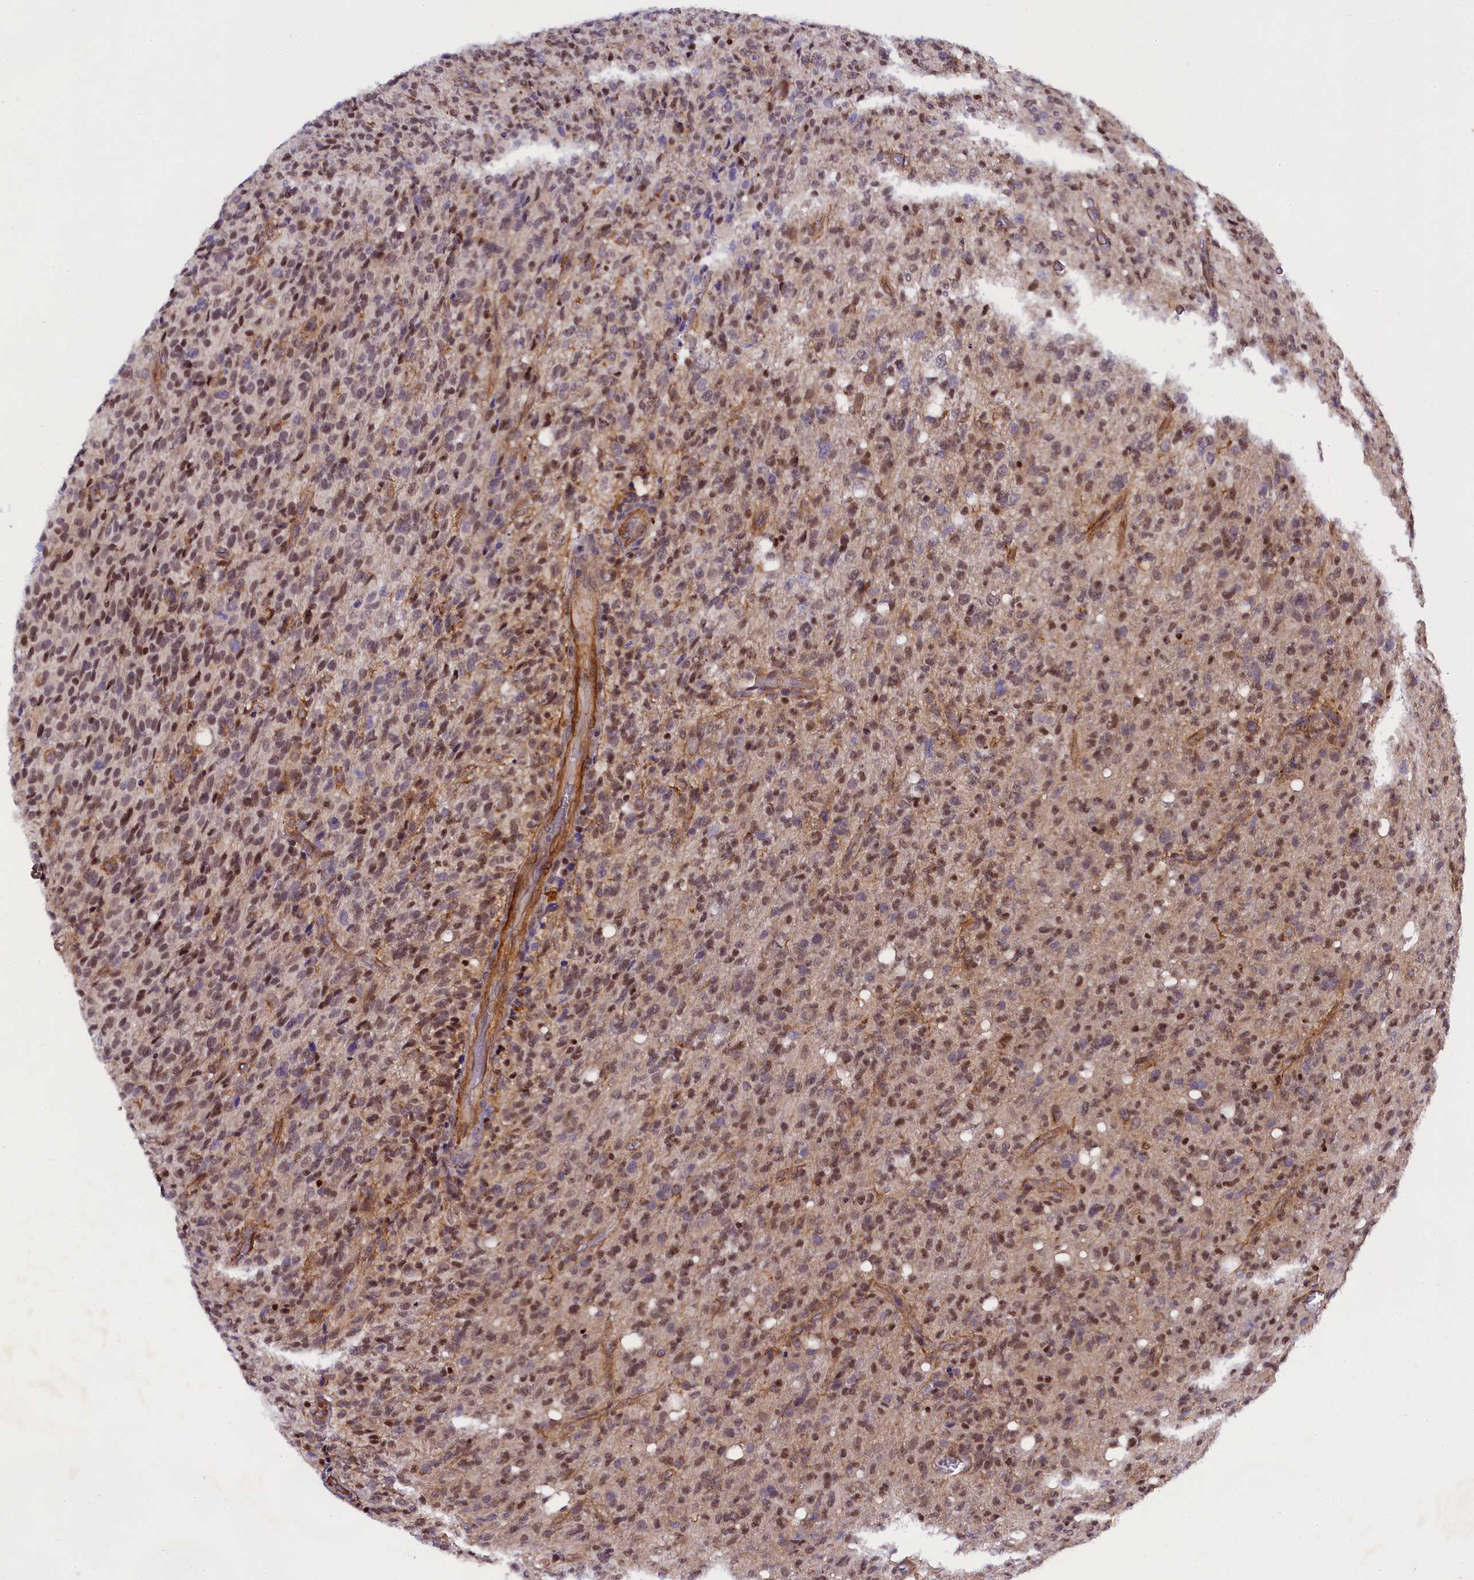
{"staining": {"intensity": "moderate", "quantity": "25%-75%", "location": "nuclear"}, "tissue": "glioma", "cell_type": "Tumor cells", "image_type": "cancer", "snomed": [{"axis": "morphology", "description": "Glioma, malignant, High grade"}, {"axis": "topography", "description": "Brain"}], "caption": "Tumor cells reveal medium levels of moderate nuclear expression in approximately 25%-75% of cells in human malignant glioma (high-grade).", "gene": "SP4", "patient": {"sex": "female", "age": 57}}